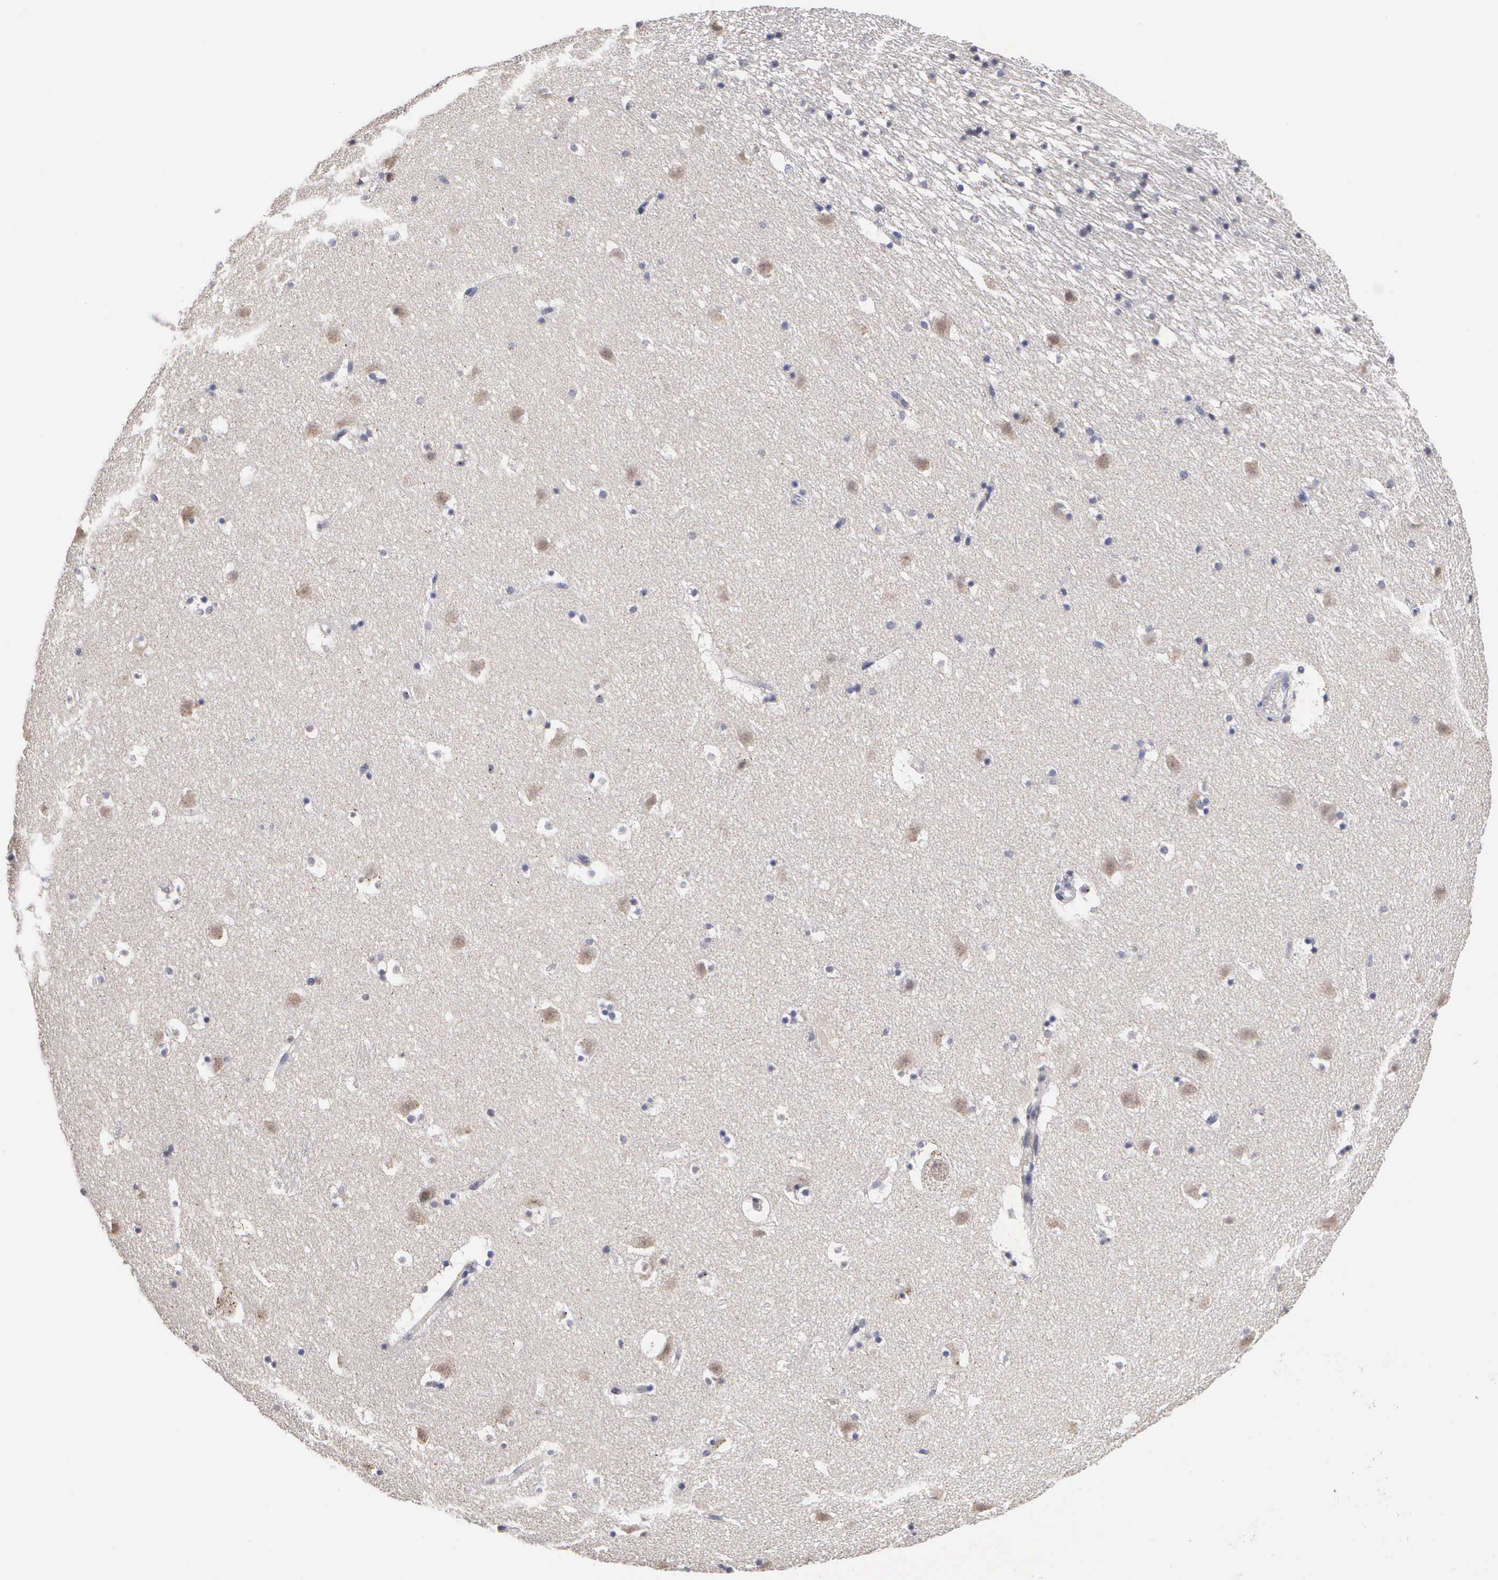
{"staining": {"intensity": "weak", "quantity": "<25%", "location": "nuclear"}, "tissue": "caudate", "cell_type": "Glial cells", "image_type": "normal", "snomed": [{"axis": "morphology", "description": "Normal tissue, NOS"}, {"axis": "topography", "description": "Lateral ventricle wall"}], "caption": "Photomicrograph shows no significant protein positivity in glial cells of unremarkable caudate.", "gene": "KDM6A", "patient": {"sex": "male", "age": 45}}